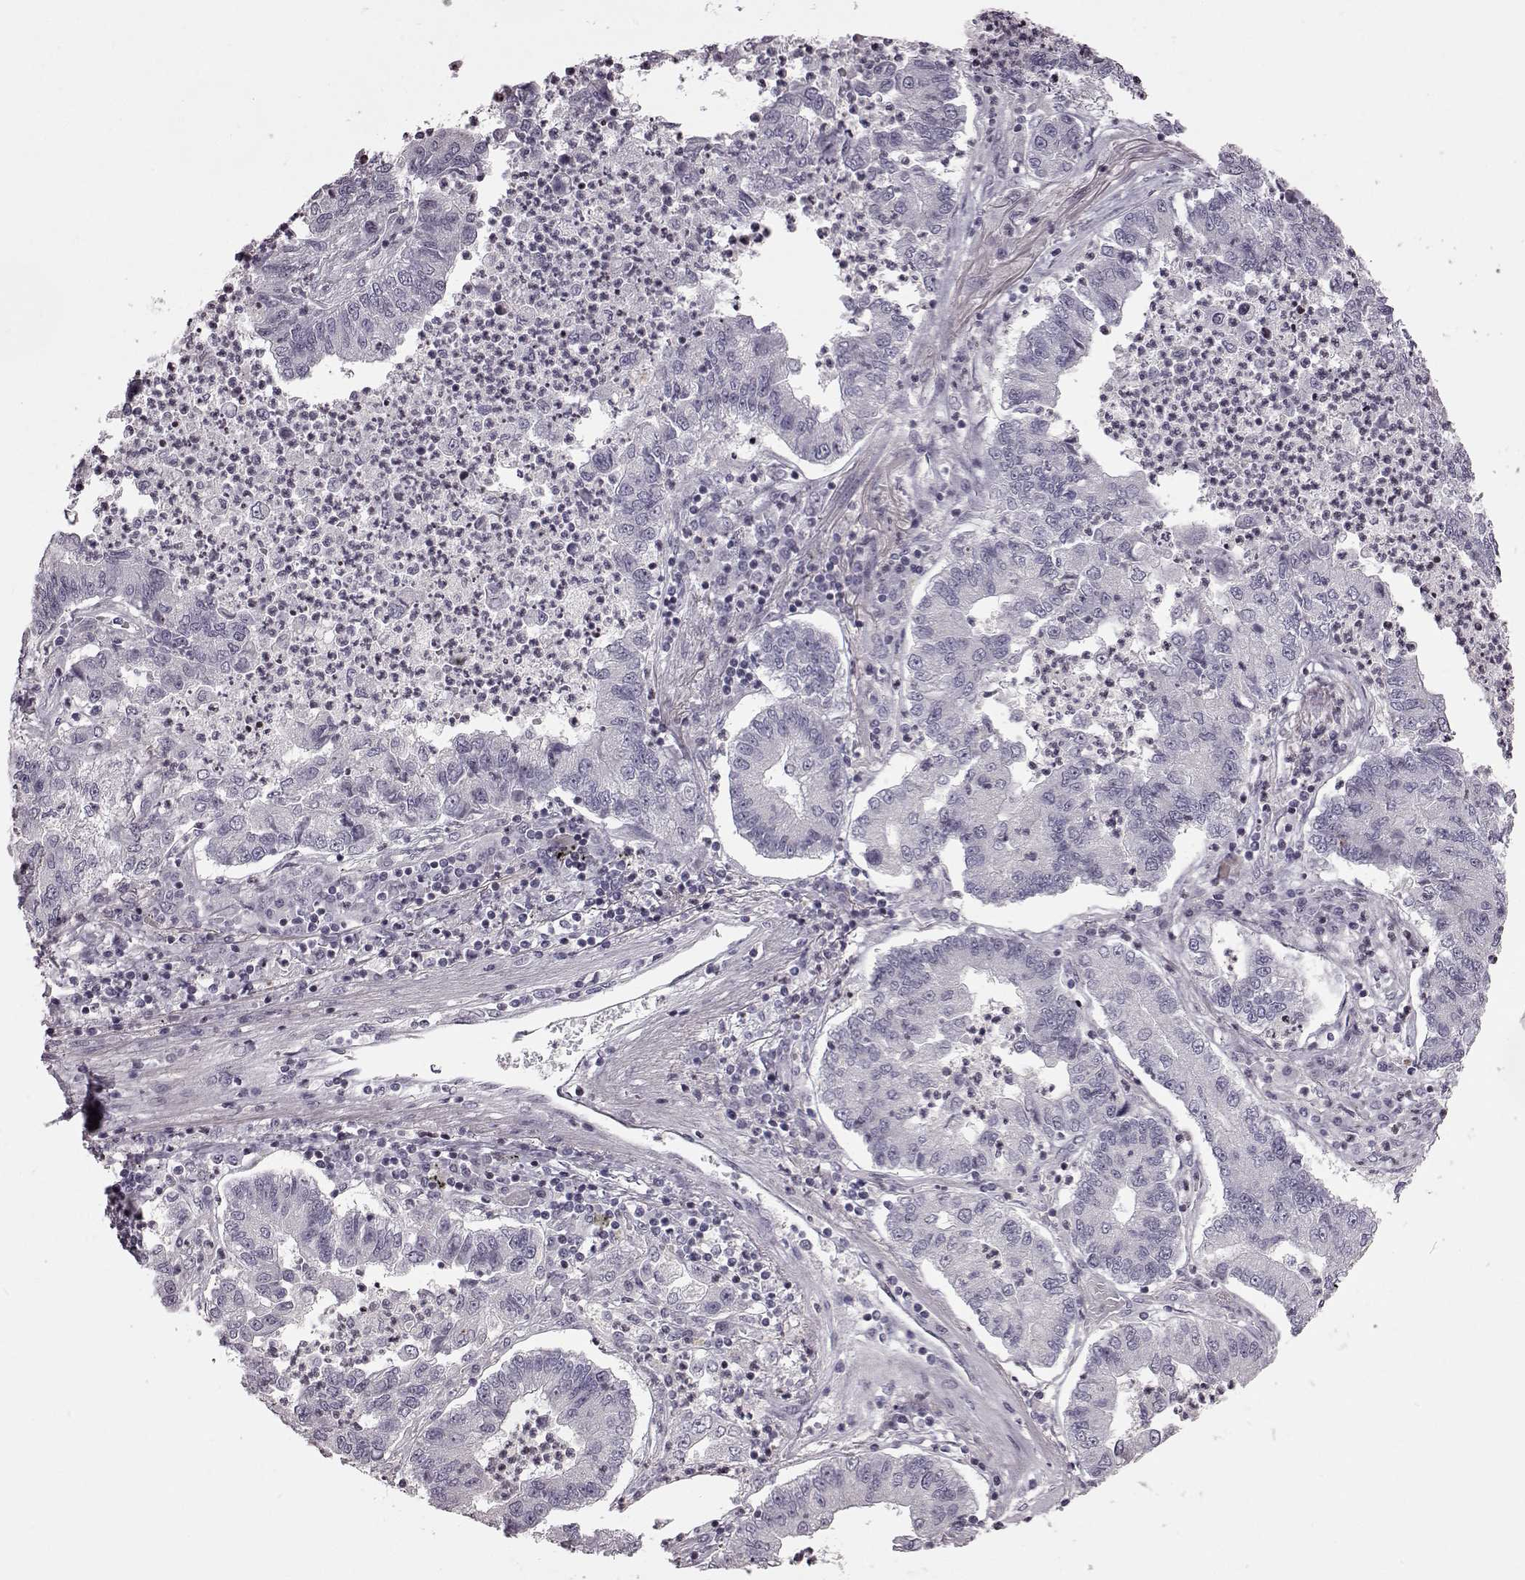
{"staining": {"intensity": "negative", "quantity": "none", "location": "none"}, "tissue": "lung cancer", "cell_type": "Tumor cells", "image_type": "cancer", "snomed": [{"axis": "morphology", "description": "Adenocarcinoma, NOS"}, {"axis": "topography", "description": "Lung"}], "caption": "Tumor cells show no significant protein positivity in lung adenocarcinoma.", "gene": "GAL", "patient": {"sex": "female", "age": 57}}